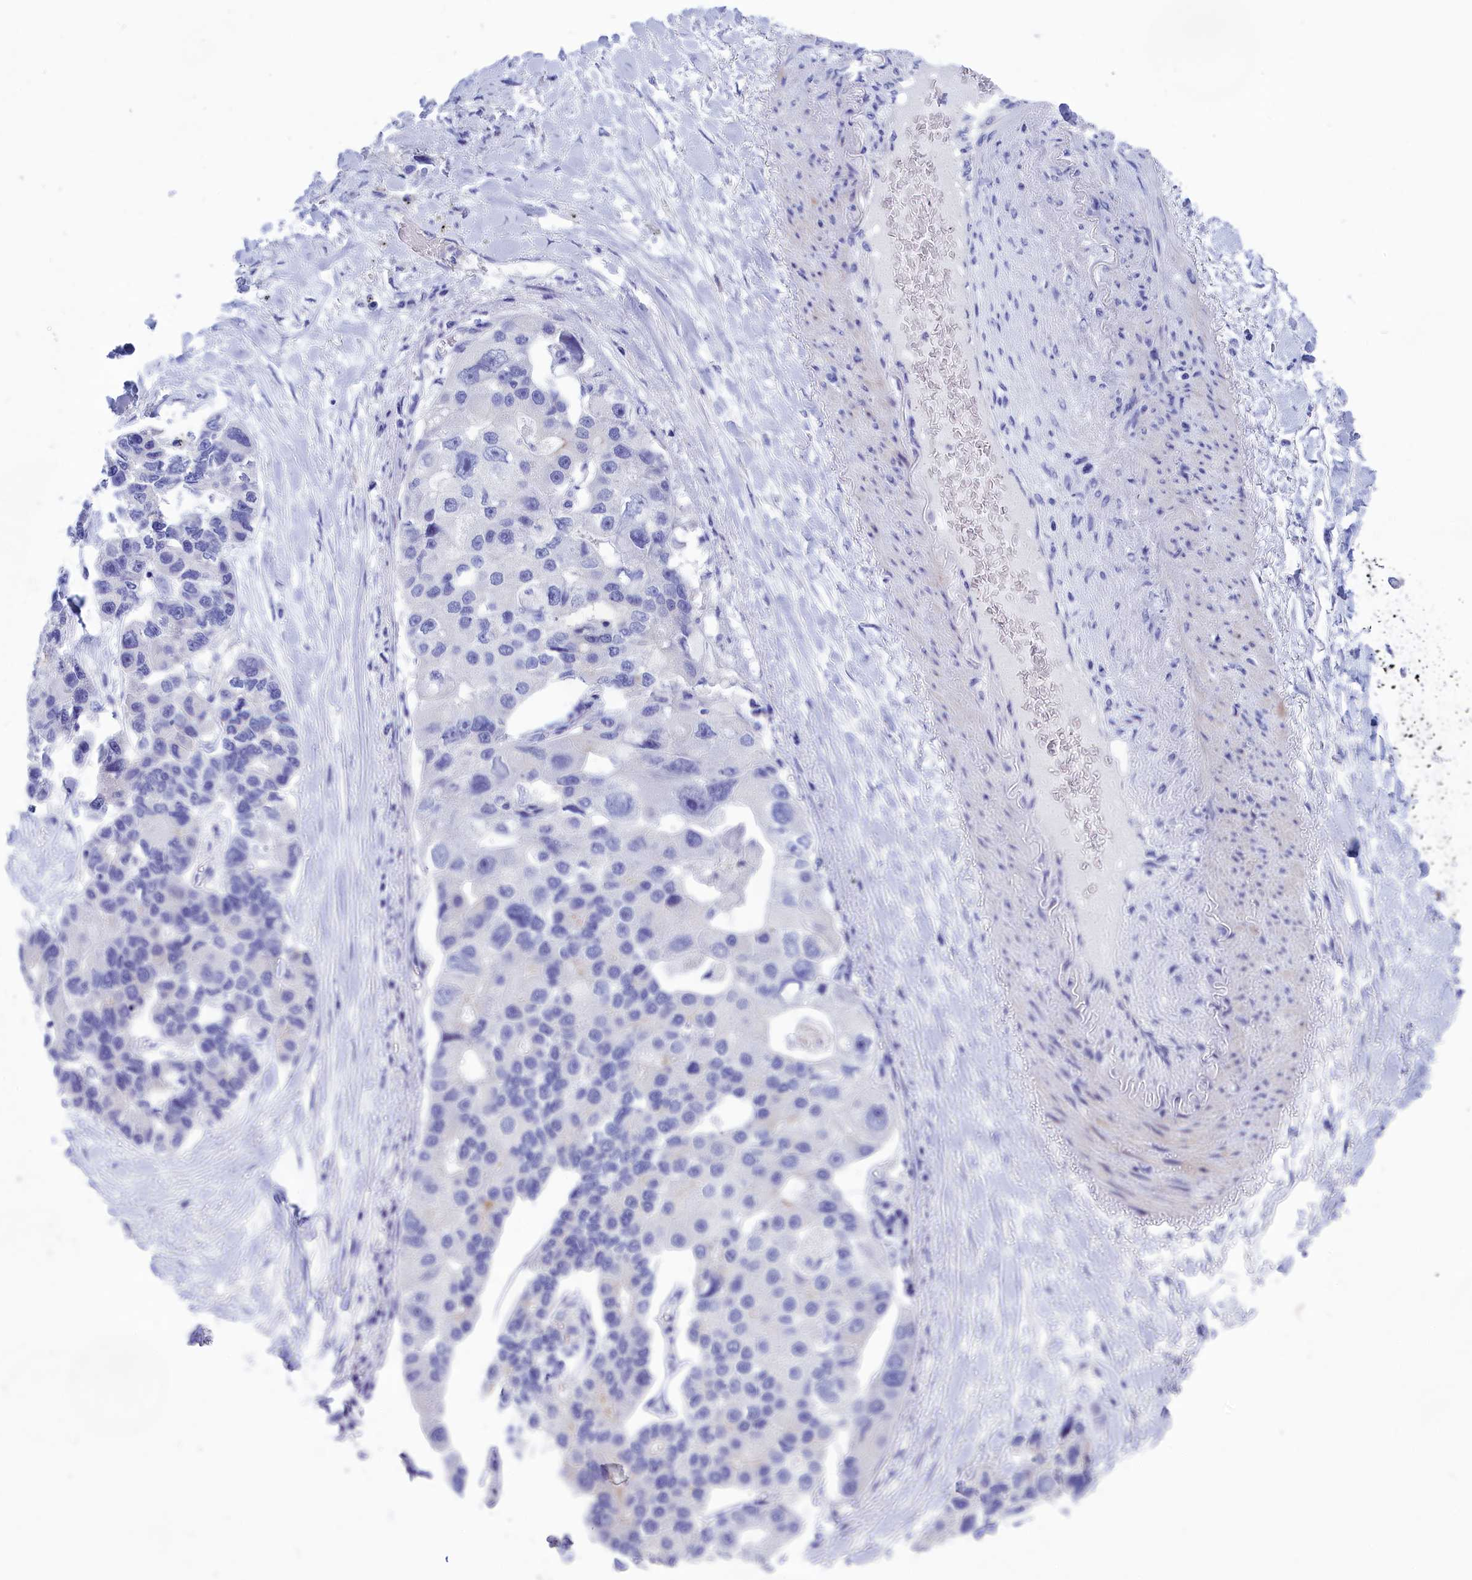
{"staining": {"intensity": "negative", "quantity": "none", "location": "none"}, "tissue": "lung cancer", "cell_type": "Tumor cells", "image_type": "cancer", "snomed": [{"axis": "morphology", "description": "Adenocarcinoma, NOS"}, {"axis": "topography", "description": "Lung"}], "caption": "Immunohistochemical staining of human lung adenocarcinoma reveals no significant expression in tumor cells.", "gene": "VPS35L", "patient": {"sex": "female", "age": 54}}